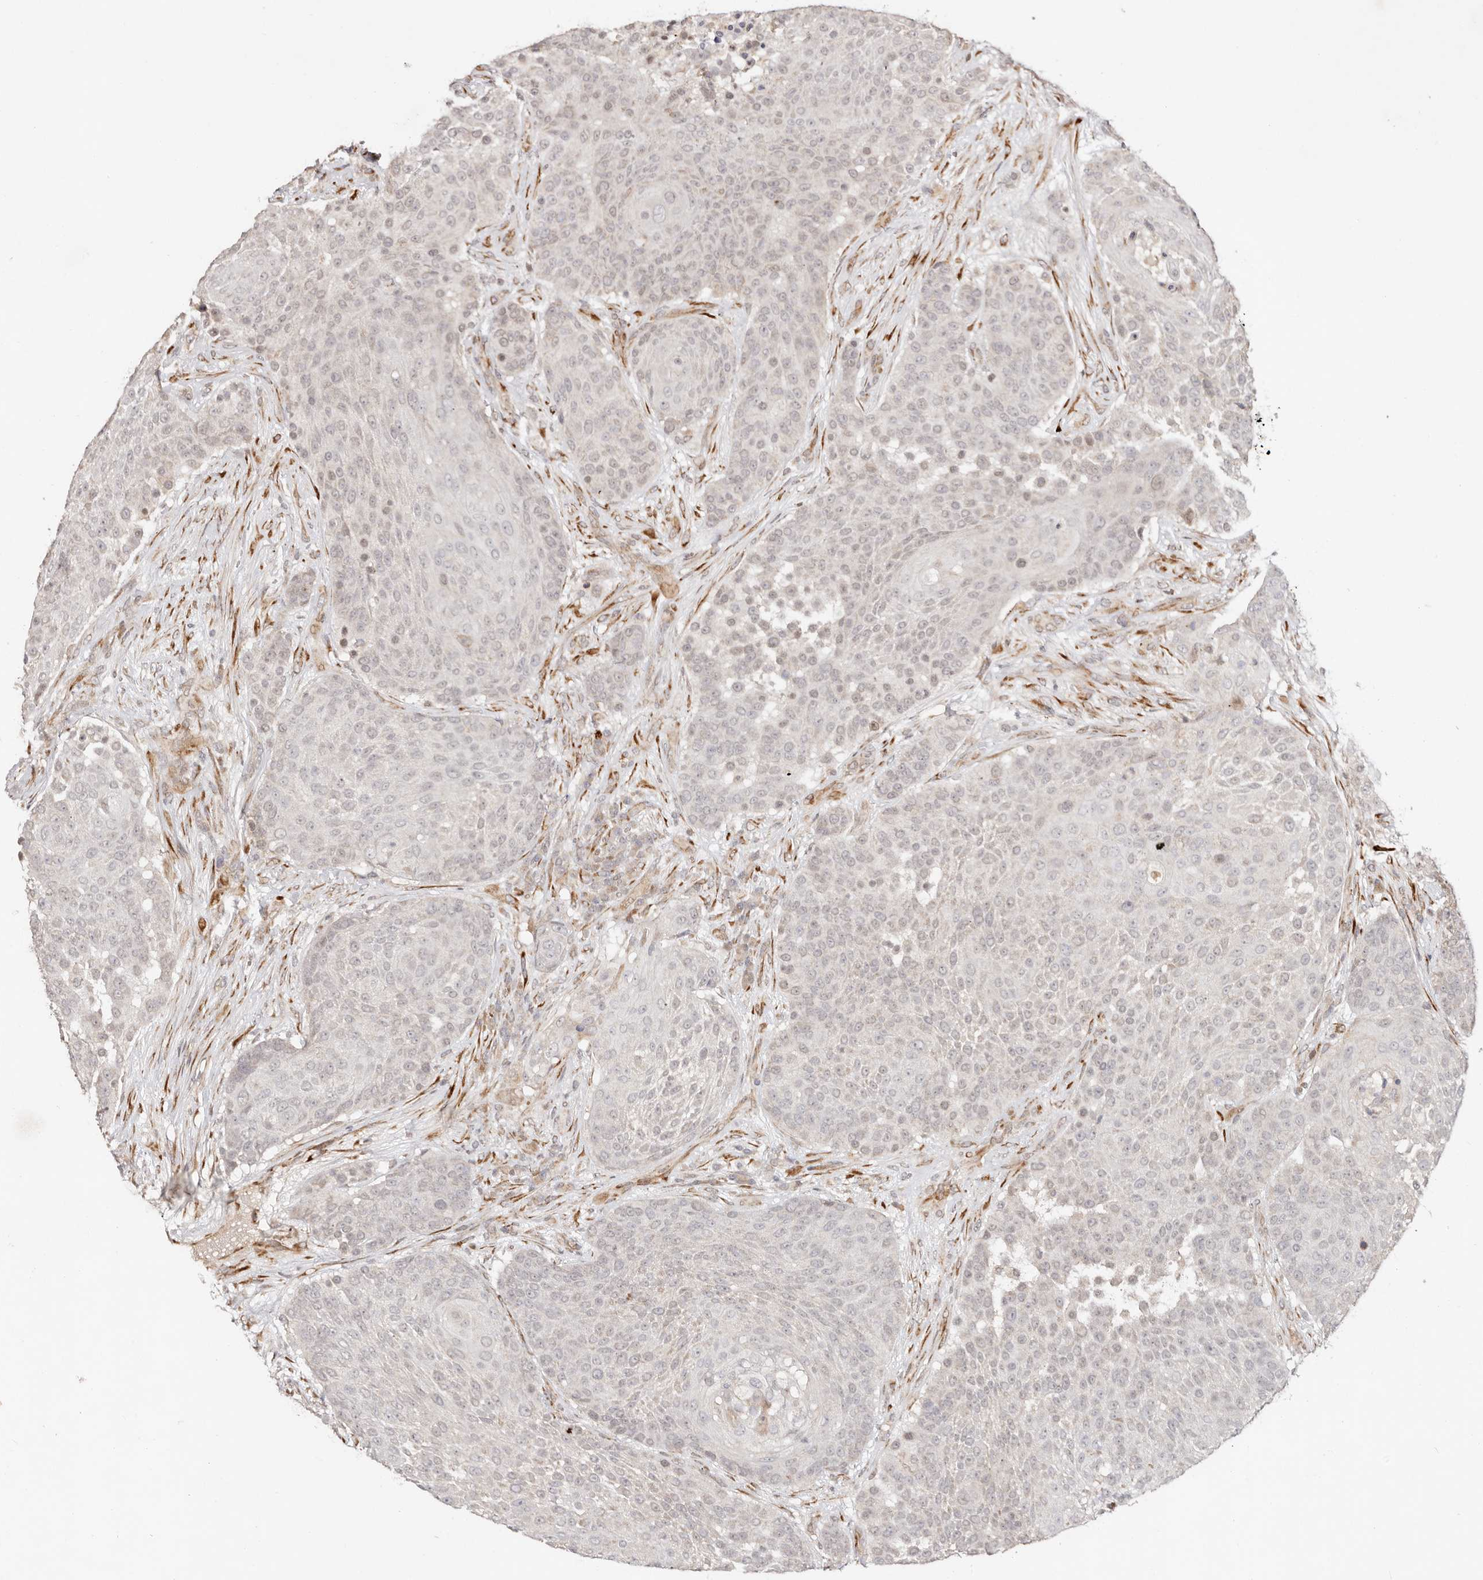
{"staining": {"intensity": "negative", "quantity": "none", "location": "none"}, "tissue": "urothelial cancer", "cell_type": "Tumor cells", "image_type": "cancer", "snomed": [{"axis": "morphology", "description": "Urothelial carcinoma, High grade"}, {"axis": "topography", "description": "Urinary bladder"}], "caption": "Immunohistochemistry histopathology image of human urothelial cancer stained for a protein (brown), which demonstrates no expression in tumor cells.", "gene": "BCL2L15", "patient": {"sex": "female", "age": 63}}